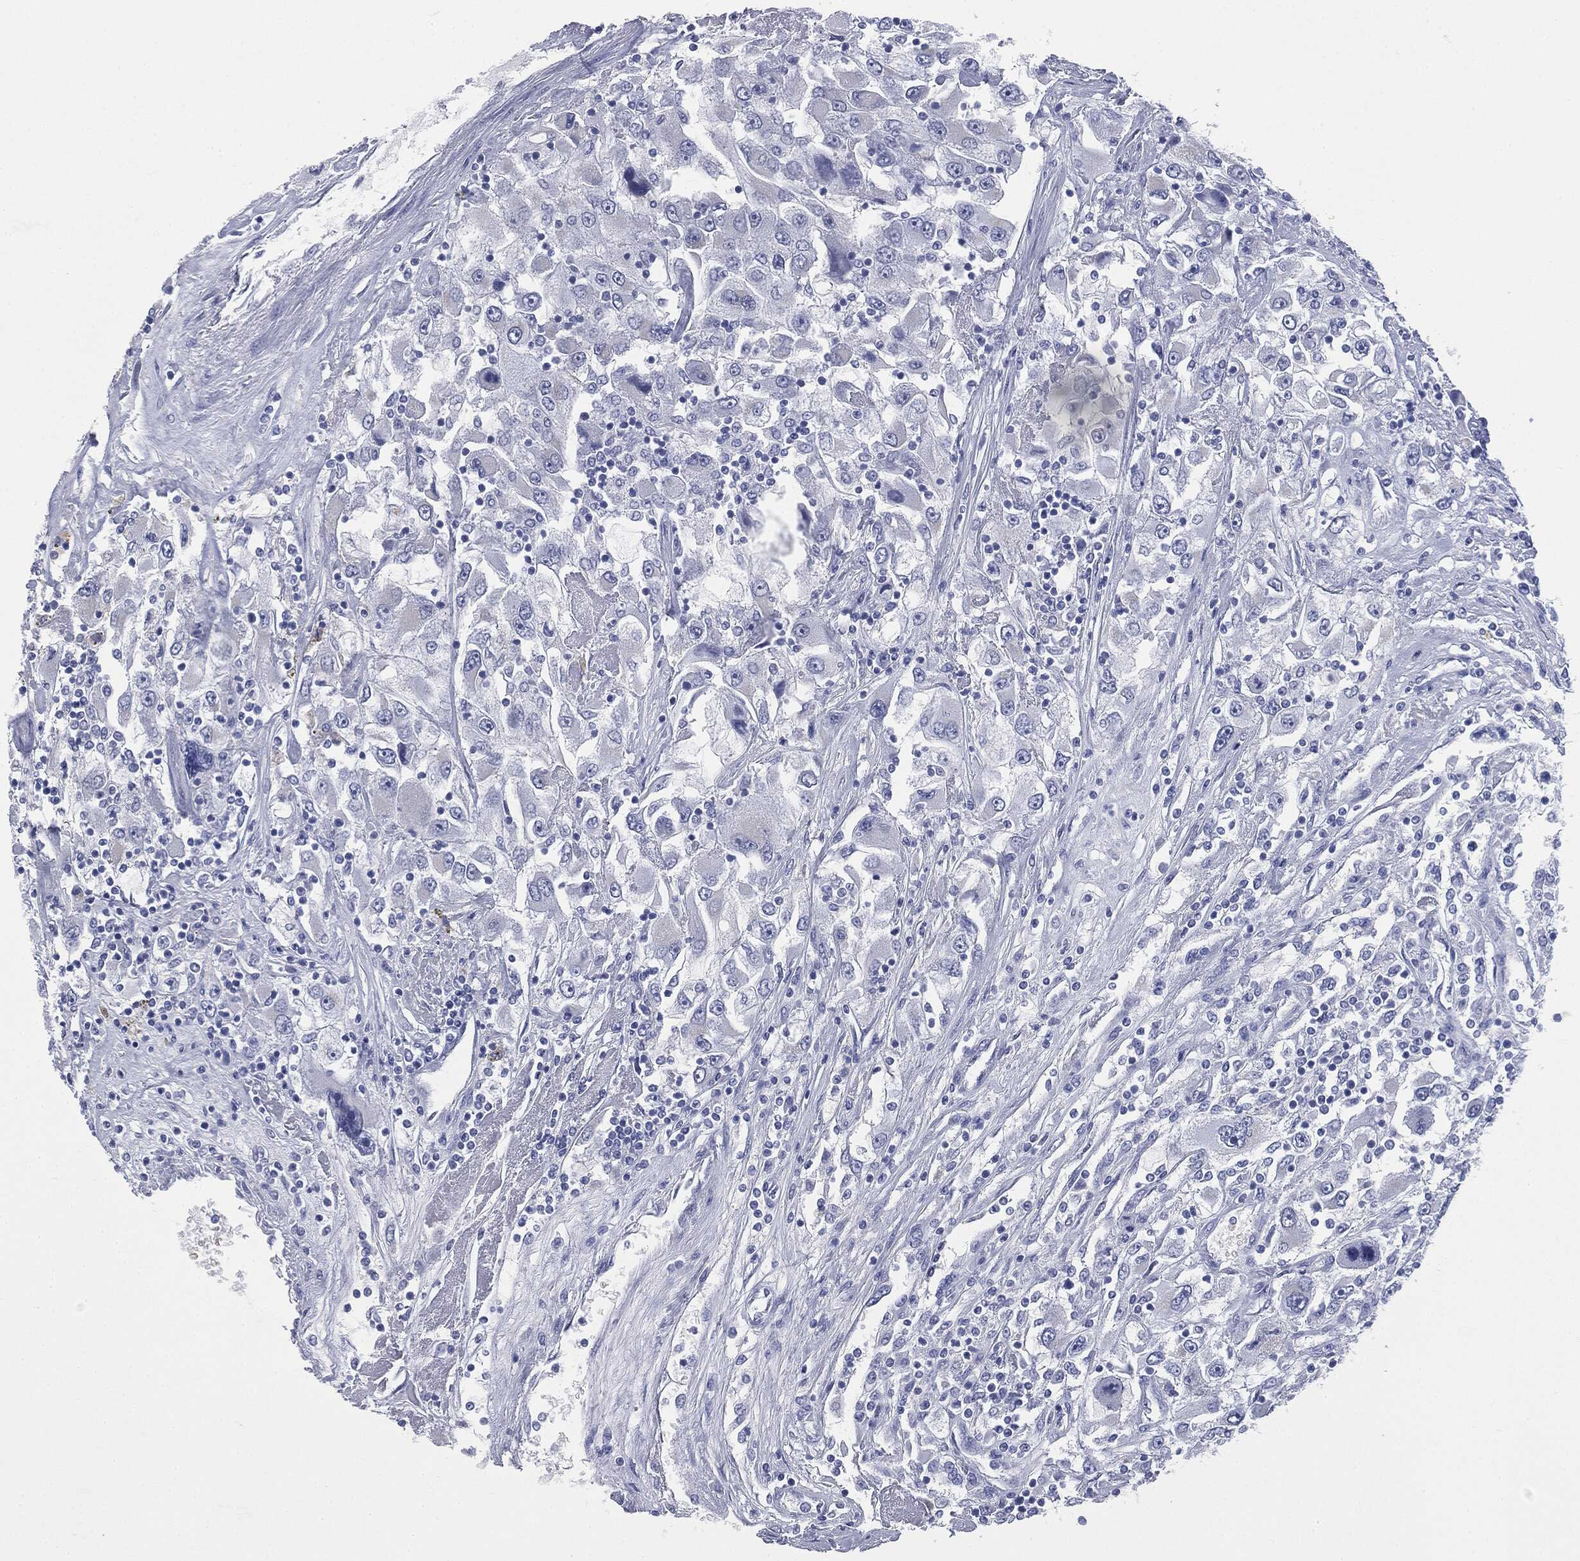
{"staining": {"intensity": "negative", "quantity": "none", "location": "none"}, "tissue": "renal cancer", "cell_type": "Tumor cells", "image_type": "cancer", "snomed": [{"axis": "morphology", "description": "Adenocarcinoma, NOS"}, {"axis": "topography", "description": "Kidney"}], "caption": "Tumor cells show no significant staining in renal adenocarcinoma.", "gene": "ATP2A1", "patient": {"sex": "female", "age": 52}}